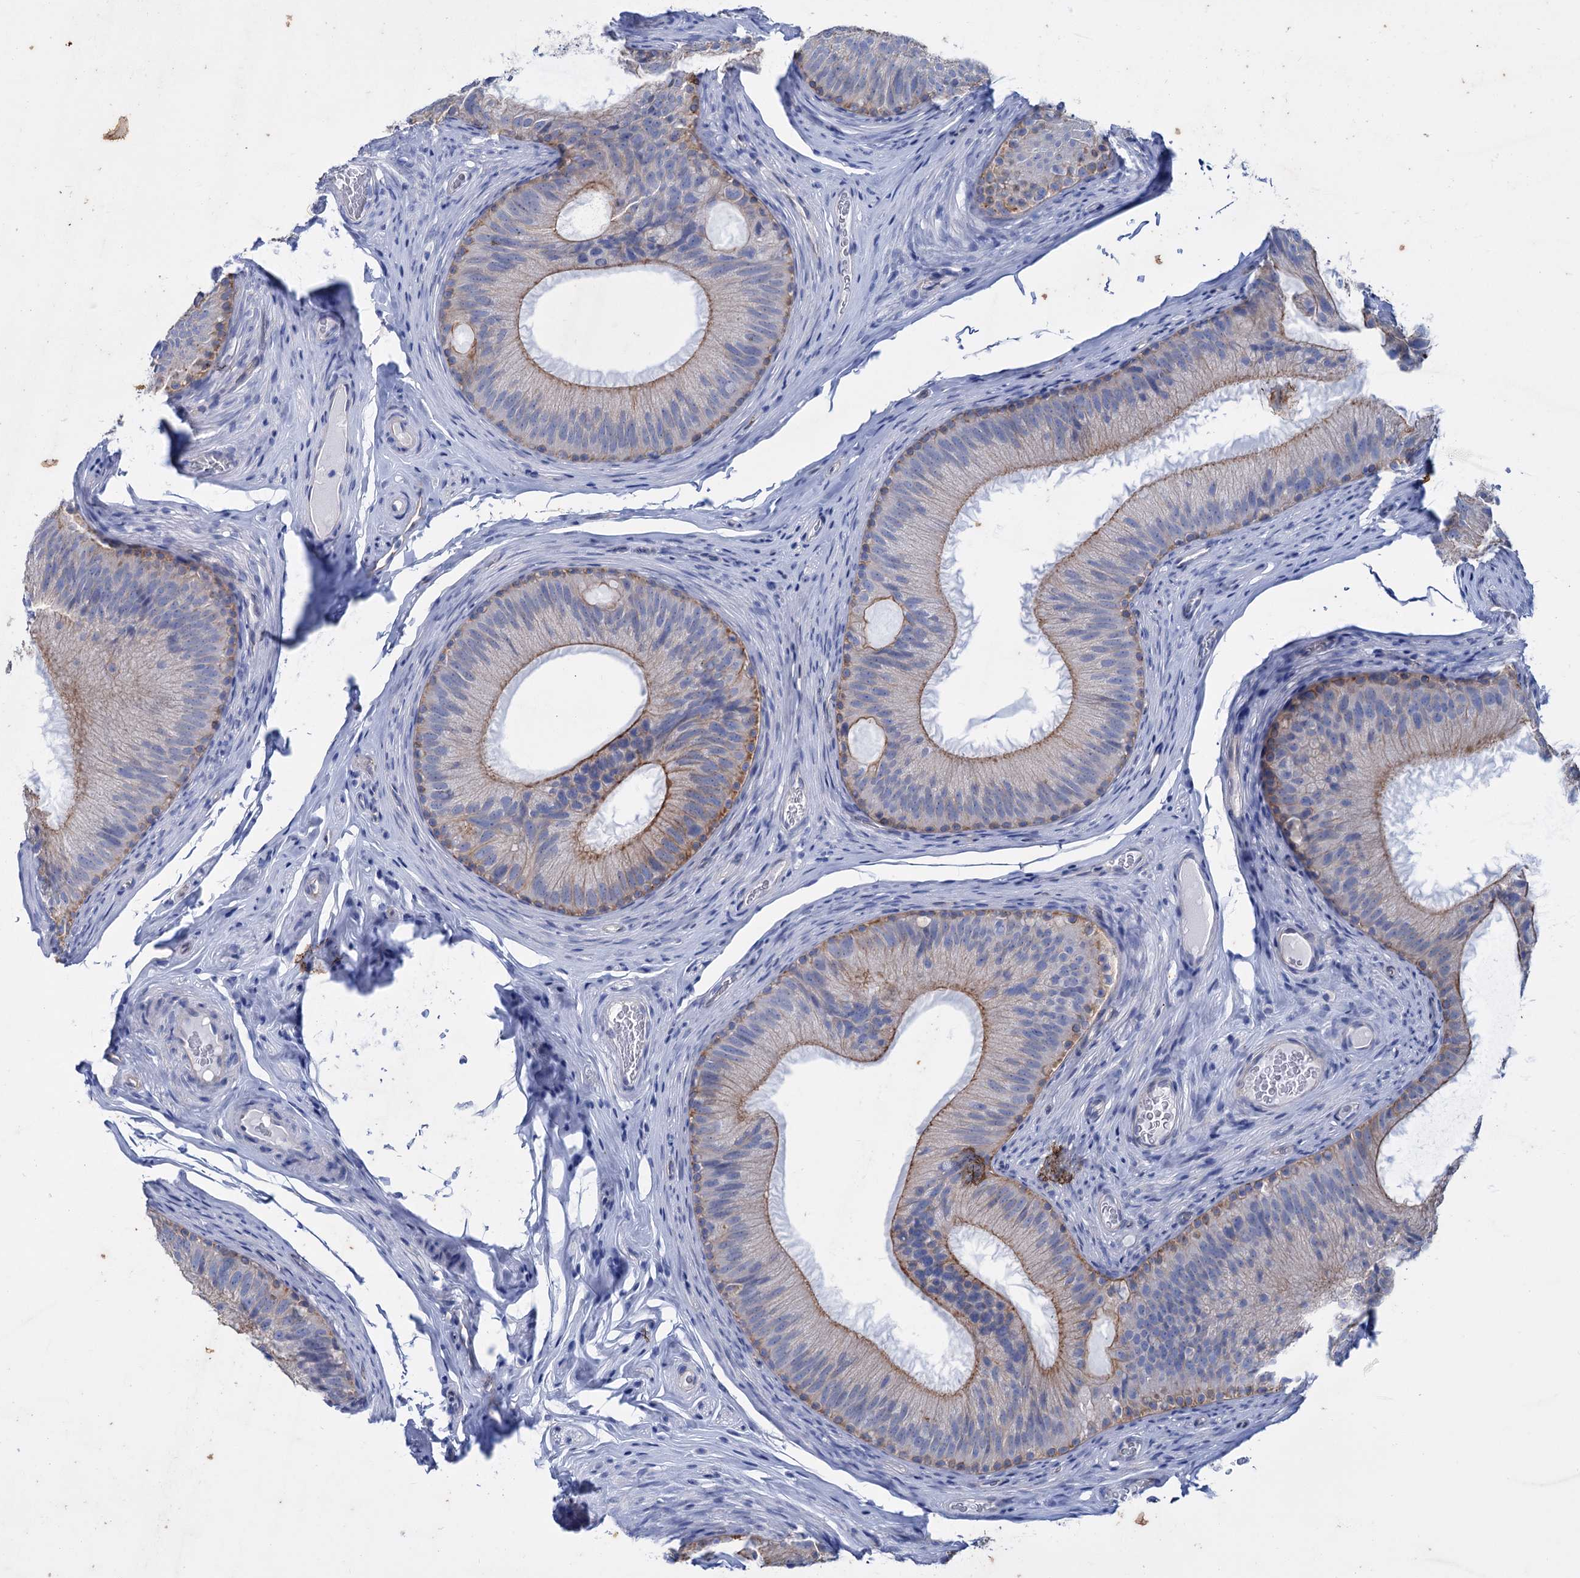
{"staining": {"intensity": "moderate", "quantity": "<25%", "location": "cytoplasmic/membranous"}, "tissue": "epididymis", "cell_type": "Glandular cells", "image_type": "normal", "snomed": [{"axis": "morphology", "description": "Normal tissue, NOS"}, {"axis": "topography", "description": "Epididymis"}], "caption": "Benign epididymis reveals moderate cytoplasmic/membranous staining in about <25% of glandular cells, visualized by immunohistochemistry.", "gene": "FAAP20", "patient": {"sex": "male", "age": 34}}